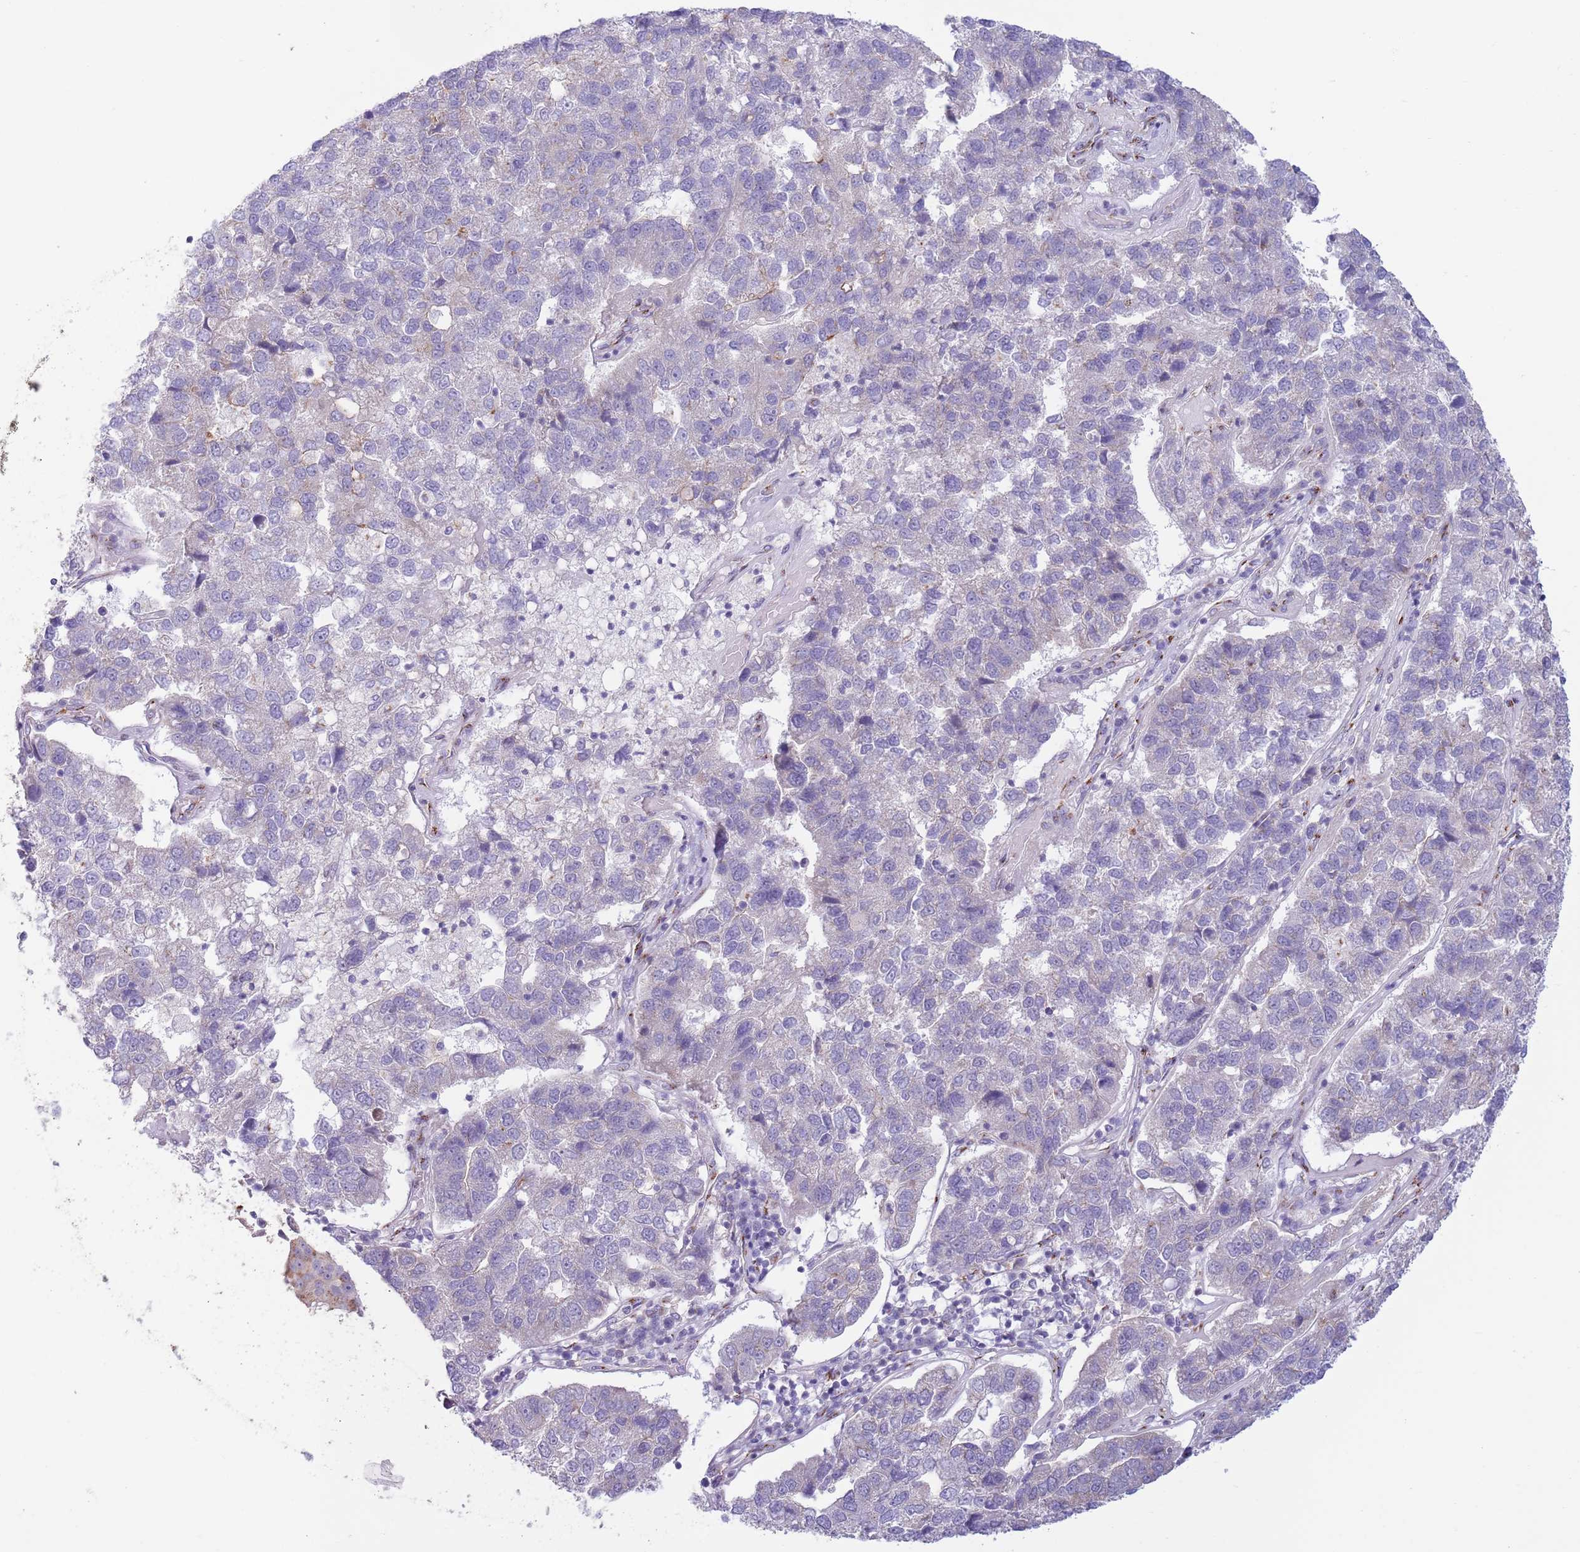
{"staining": {"intensity": "negative", "quantity": "none", "location": "none"}, "tissue": "pancreatic cancer", "cell_type": "Tumor cells", "image_type": "cancer", "snomed": [{"axis": "morphology", "description": "Adenocarcinoma, NOS"}, {"axis": "topography", "description": "Pancreas"}], "caption": "The immunohistochemistry (IHC) photomicrograph has no significant positivity in tumor cells of pancreatic cancer (adenocarcinoma) tissue.", "gene": "C20orf96", "patient": {"sex": "female", "age": 61}}